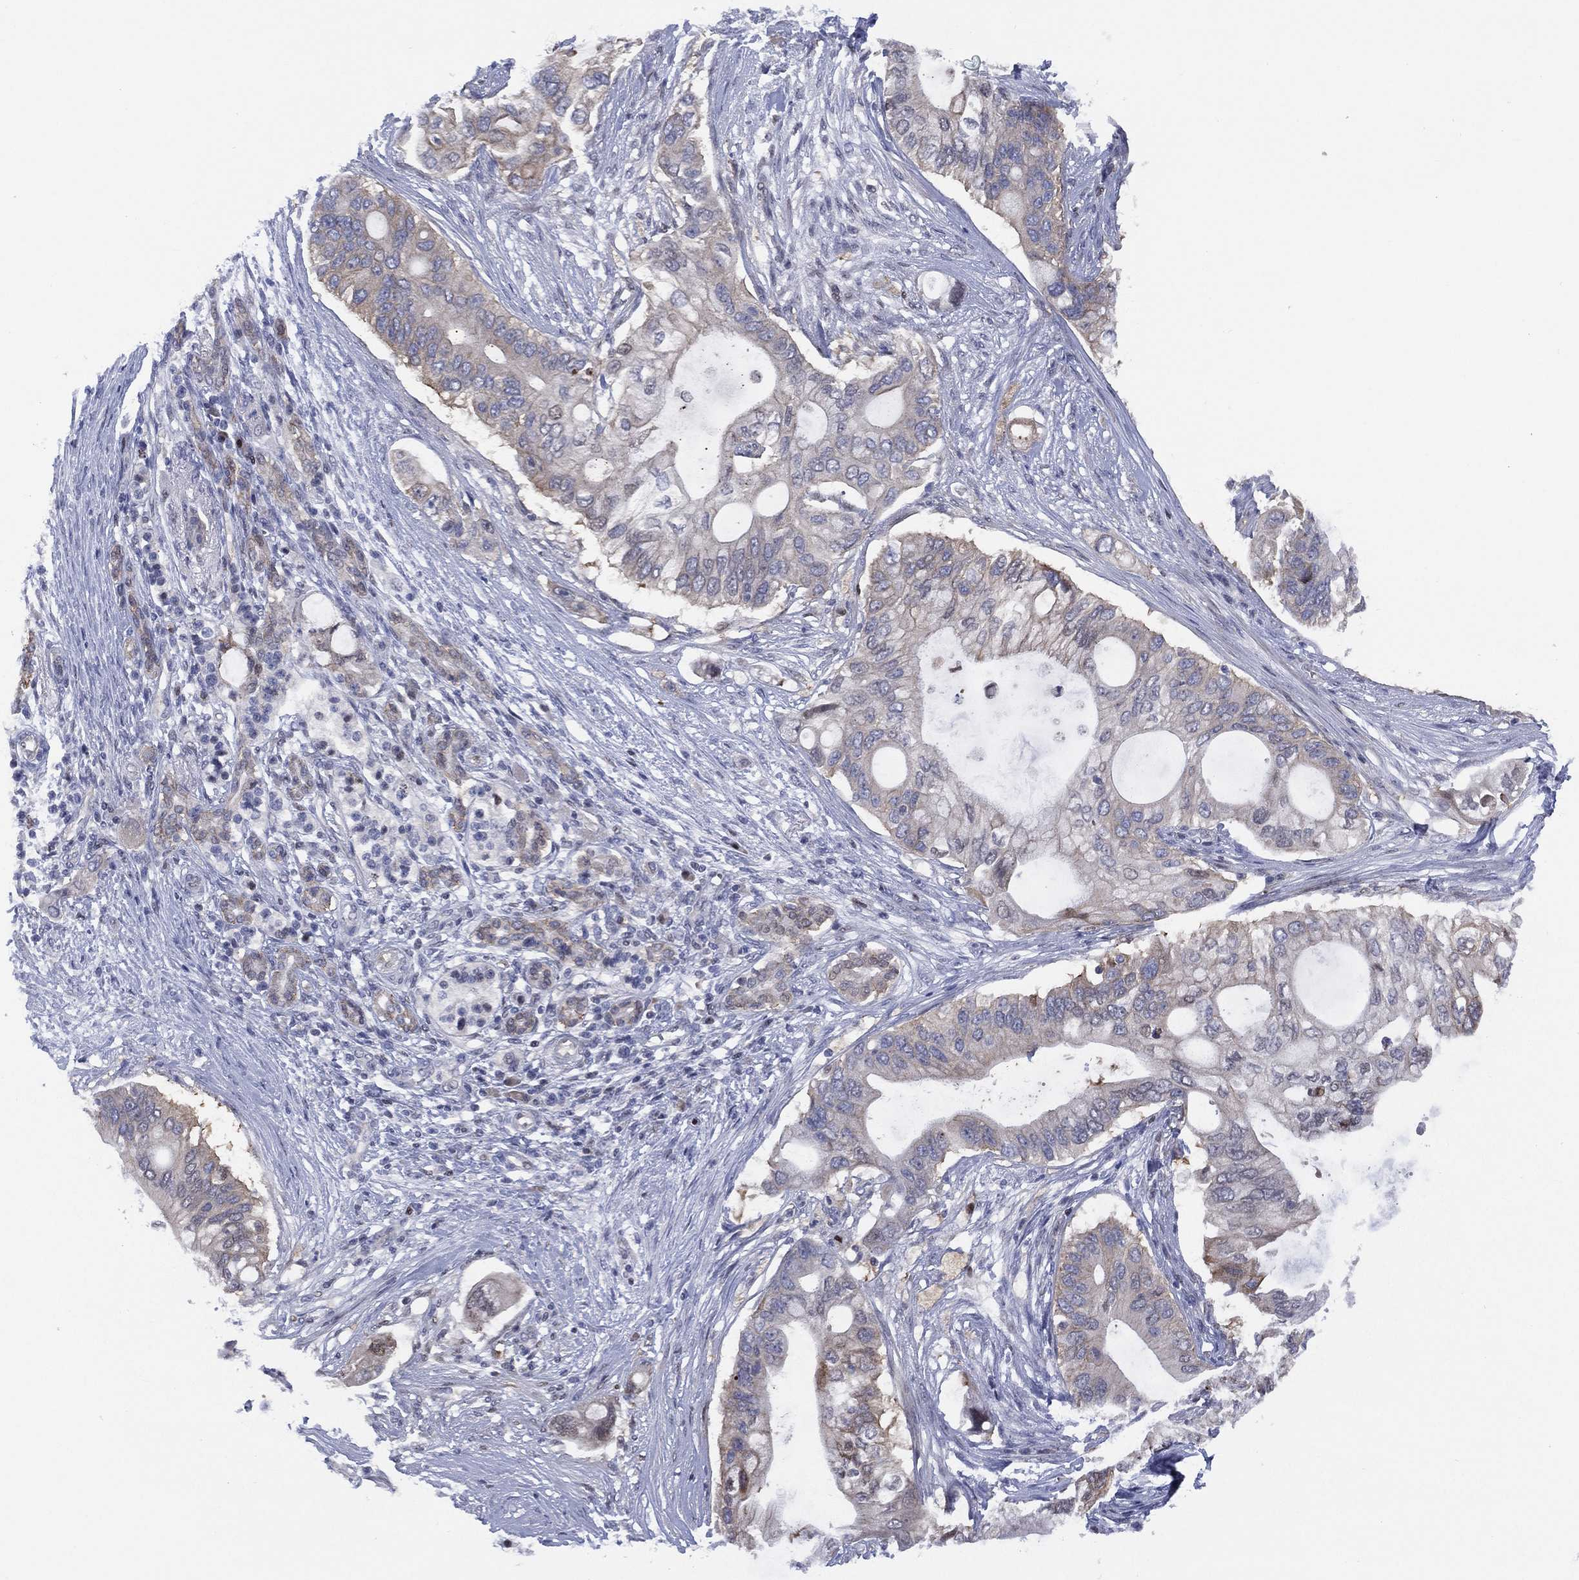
{"staining": {"intensity": "weak", "quantity": "<25%", "location": "cytoplasmic/membranous"}, "tissue": "pancreatic cancer", "cell_type": "Tumor cells", "image_type": "cancer", "snomed": [{"axis": "morphology", "description": "Adenocarcinoma, NOS"}, {"axis": "topography", "description": "Pancreas"}], "caption": "Micrograph shows no protein staining in tumor cells of pancreatic adenocarcinoma tissue.", "gene": "SLC4A4", "patient": {"sex": "female", "age": 72}}